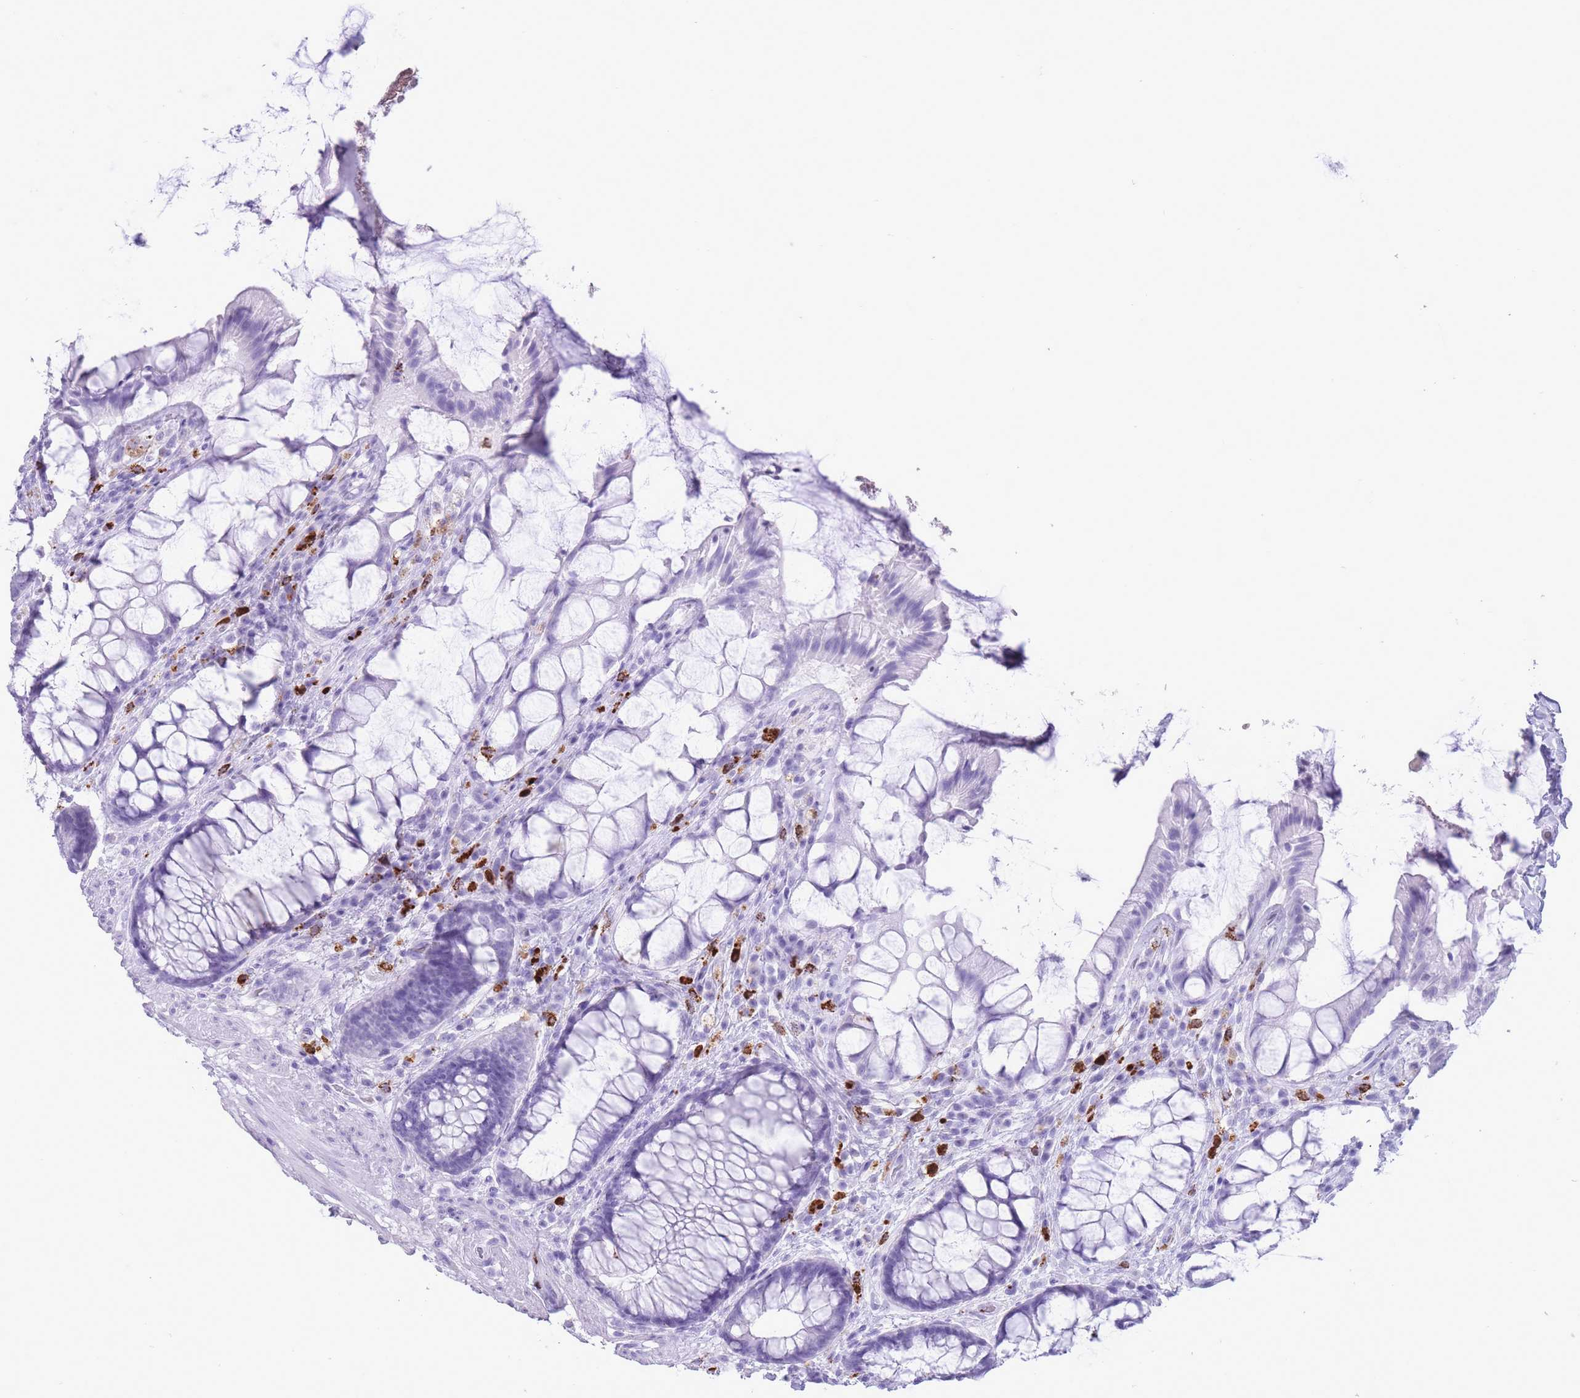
{"staining": {"intensity": "negative", "quantity": "none", "location": "none"}, "tissue": "rectum", "cell_type": "Glandular cells", "image_type": "normal", "snomed": [{"axis": "morphology", "description": "Normal tissue, NOS"}, {"axis": "topography", "description": "Rectum"}], "caption": "High power microscopy image of an IHC histopathology image of unremarkable rectum, revealing no significant expression in glandular cells.", "gene": "OR4F16", "patient": {"sex": "female", "age": 58}}